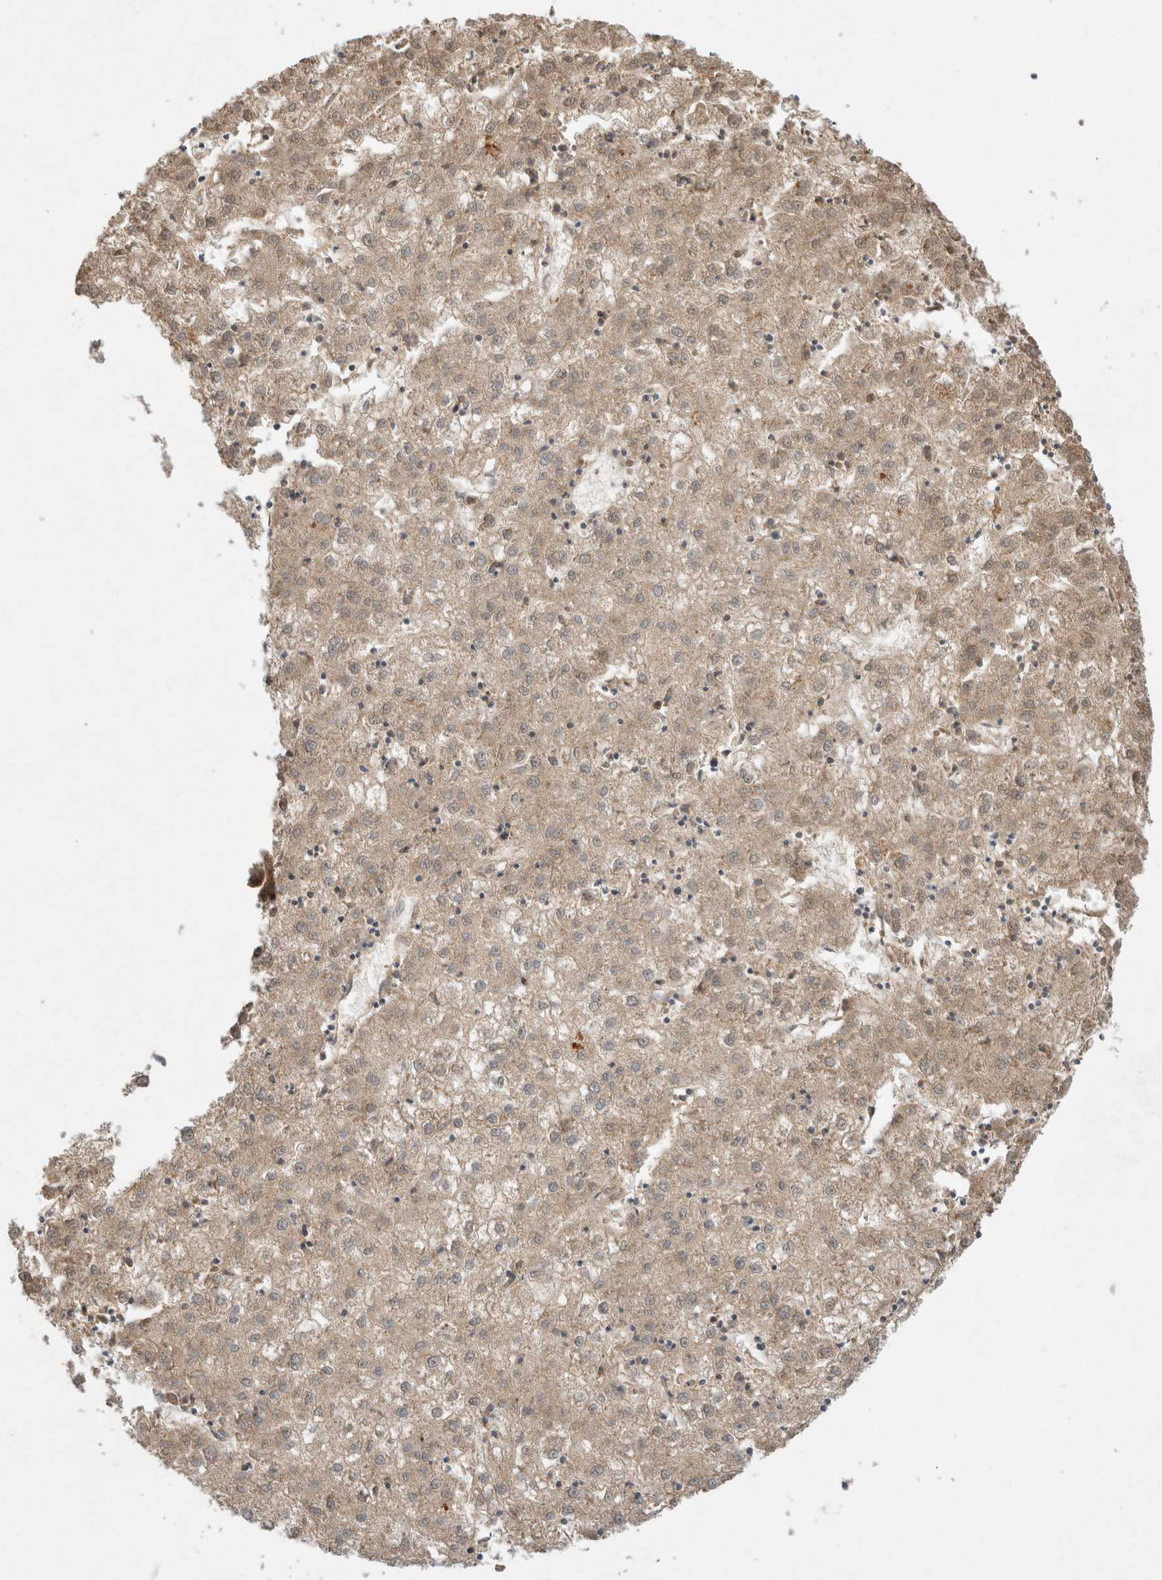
{"staining": {"intensity": "weak", "quantity": ">75%", "location": "cytoplasmic/membranous"}, "tissue": "liver cancer", "cell_type": "Tumor cells", "image_type": "cancer", "snomed": [{"axis": "morphology", "description": "Carcinoma, Hepatocellular, NOS"}, {"axis": "topography", "description": "Liver"}], "caption": "DAB (3,3'-diaminobenzidine) immunohistochemical staining of human liver cancer demonstrates weak cytoplasmic/membranous protein positivity in about >75% of tumor cells.", "gene": "LOXL2", "patient": {"sex": "male", "age": 72}}